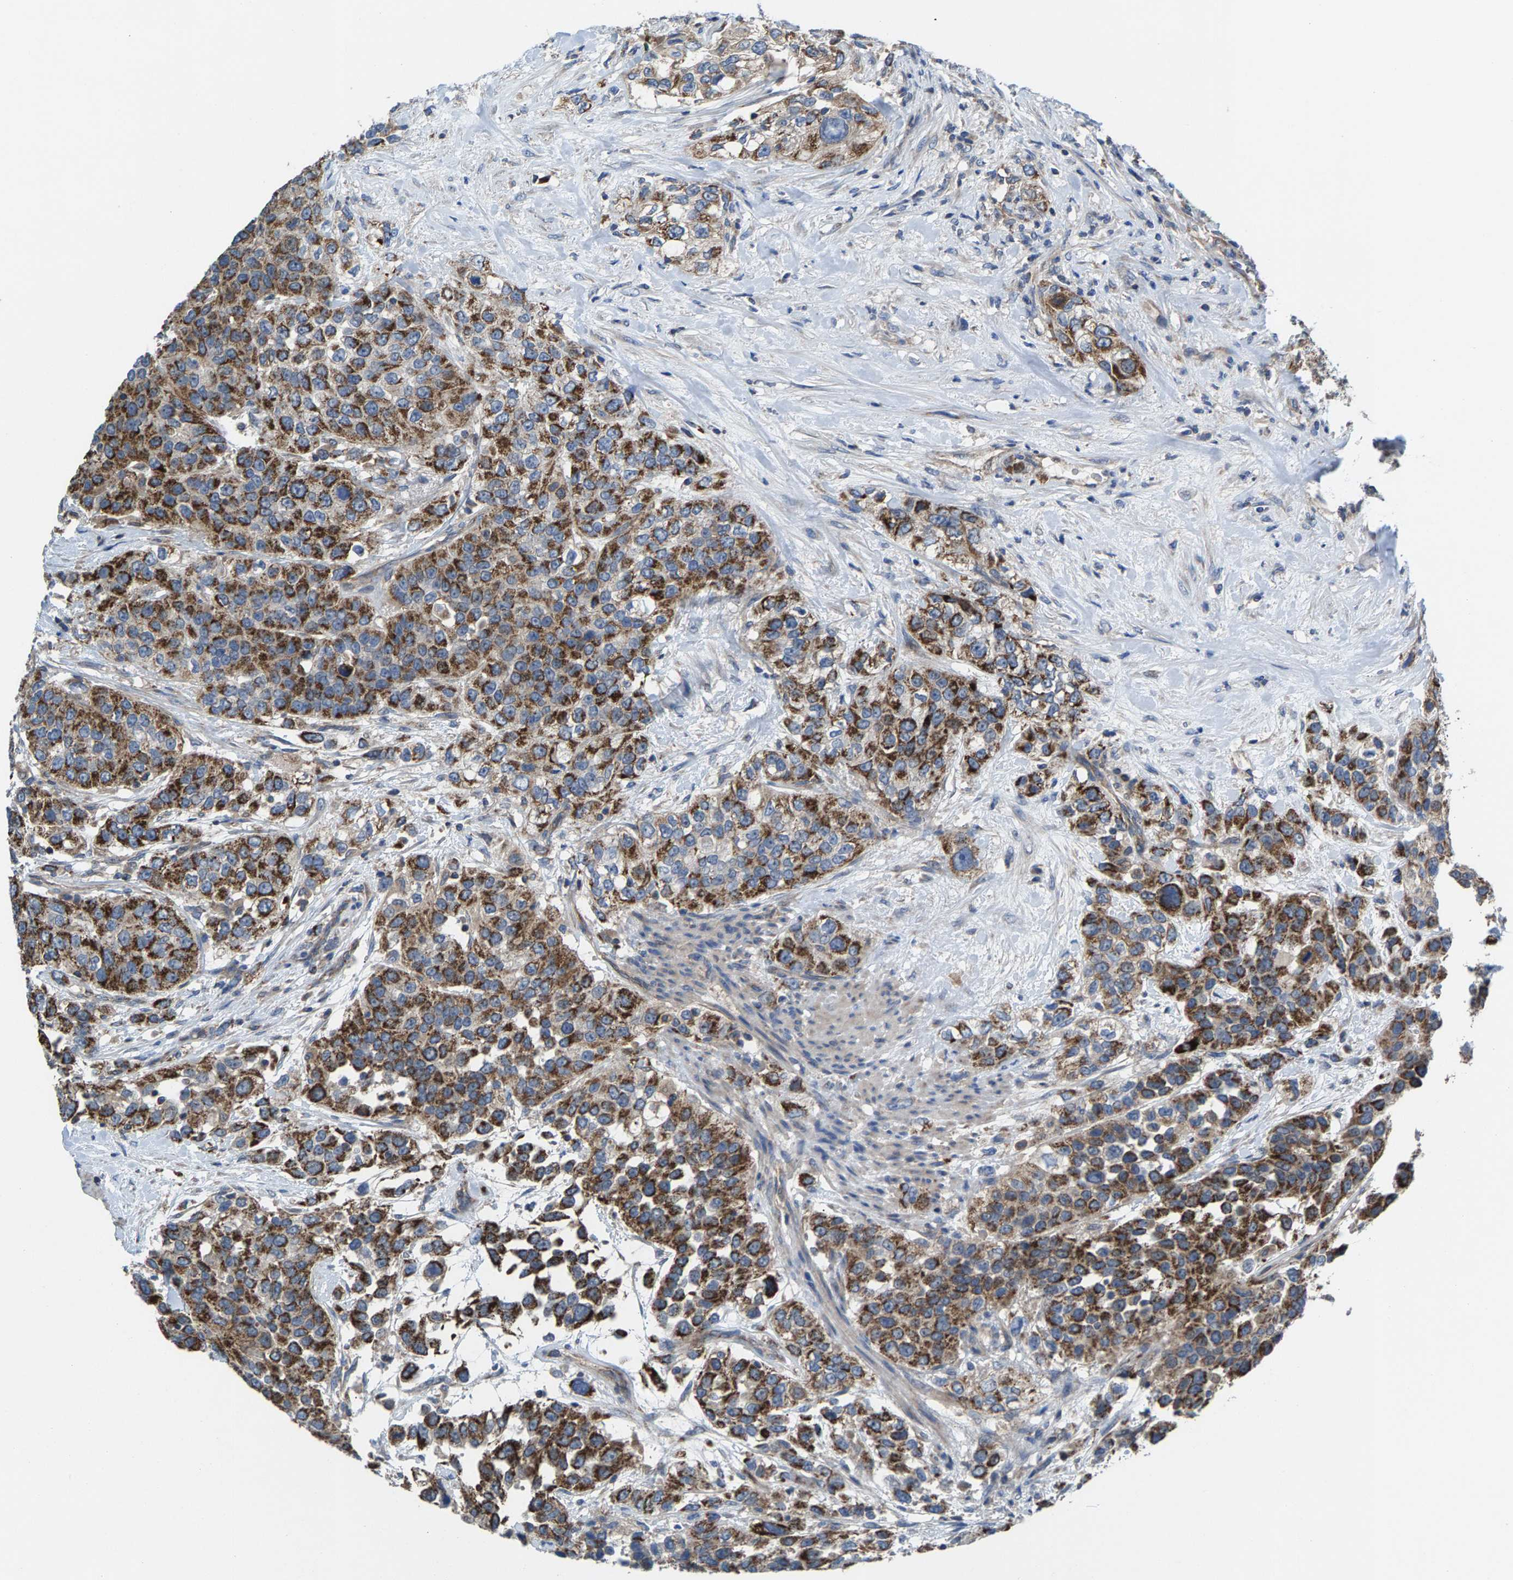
{"staining": {"intensity": "moderate", "quantity": ">75%", "location": "cytoplasmic/membranous"}, "tissue": "urothelial cancer", "cell_type": "Tumor cells", "image_type": "cancer", "snomed": [{"axis": "morphology", "description": "Urothelial carcinoma, High grade"}, {"axis": "topography", "description": "Urinary bladder"}], "caption": "Immunohistochemical staining of human urothelial cancer demonstrates moderate cytoplasmic/membranous protein staining in approximately >75% of tumor cells.", "gene": "MRM1", "patient": {"sex": "female", "age": 80}}